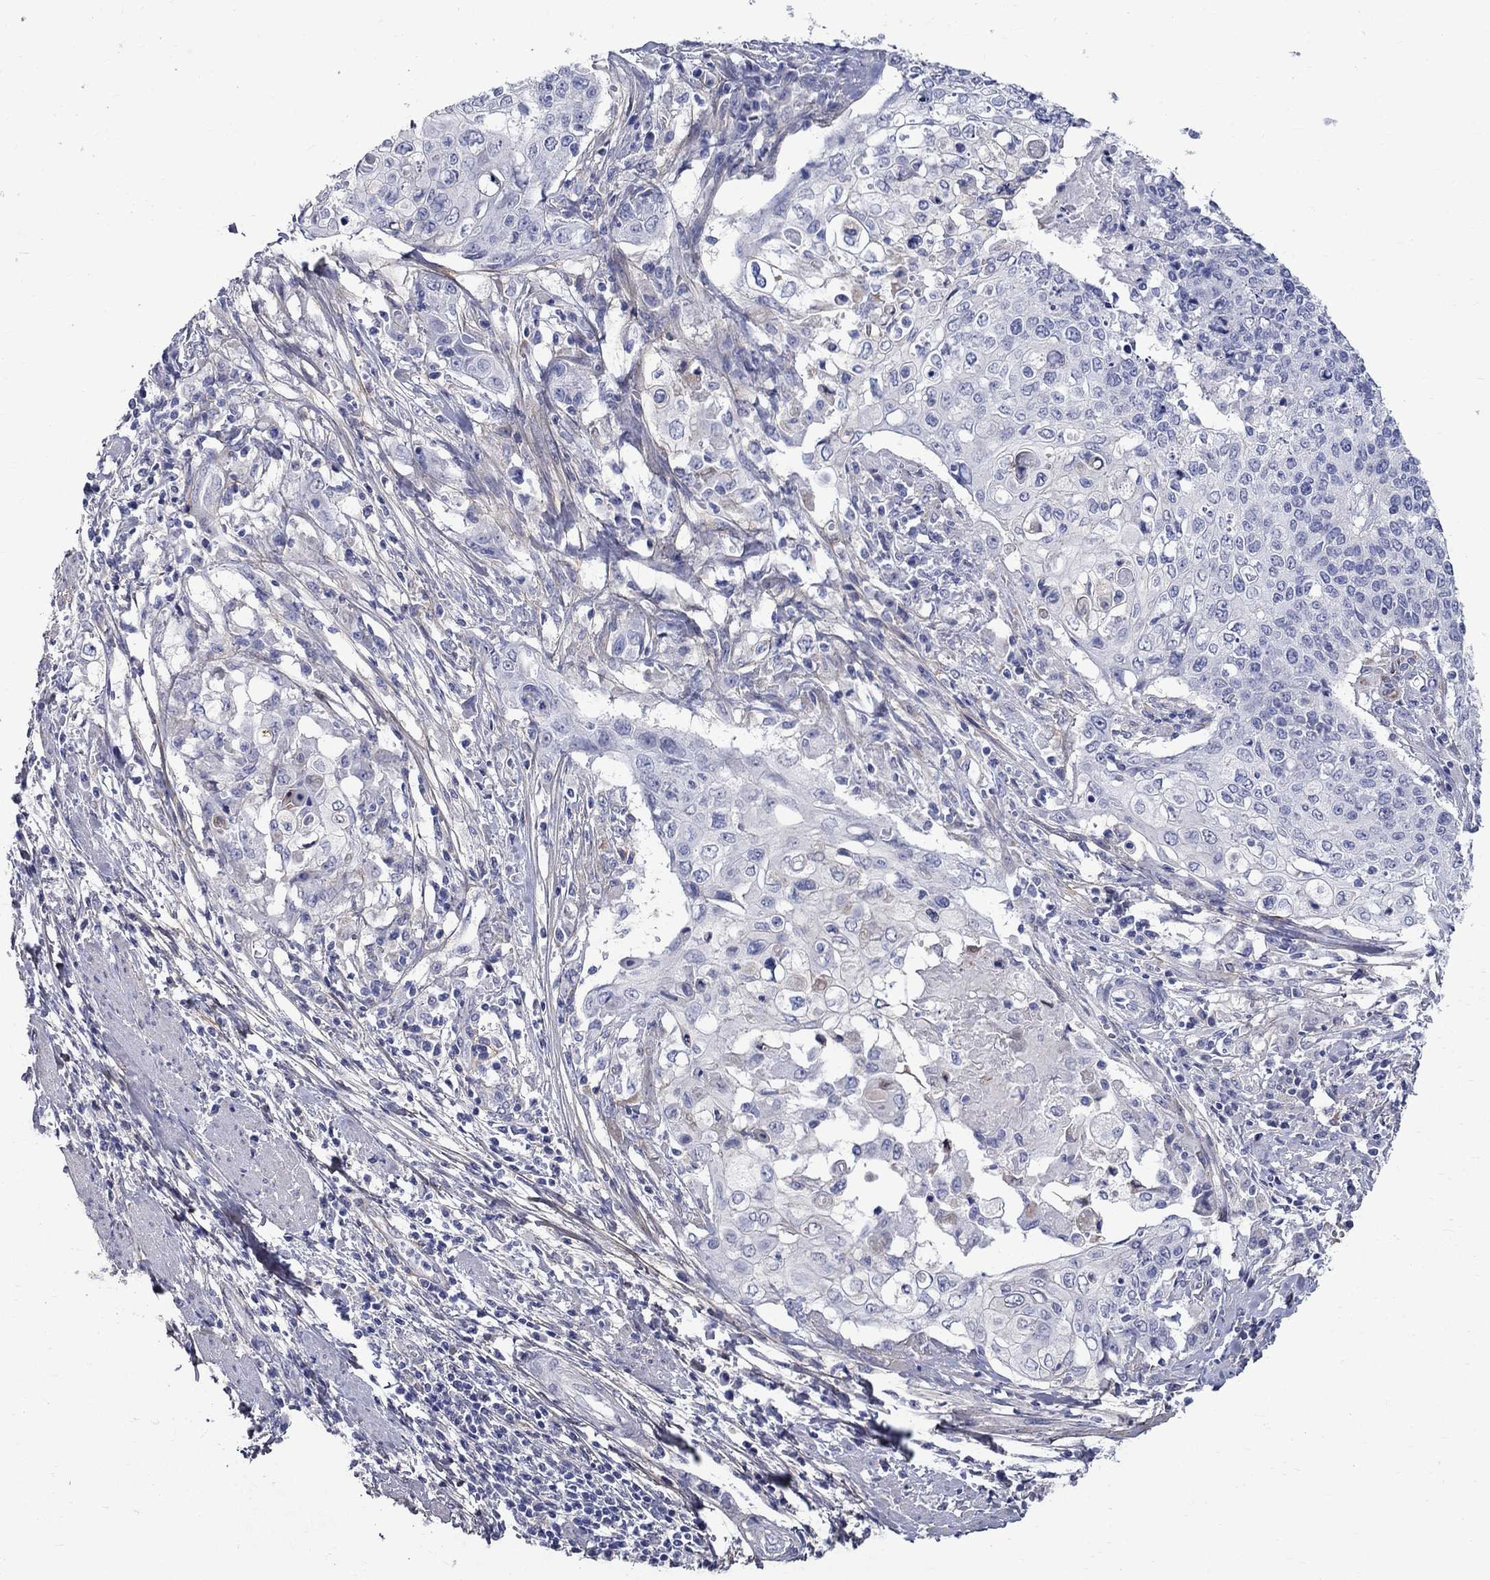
{"staining": {"intensity": "negative", "quantity": "none", "location": "none"}, "tissue": "cervical cancer", "cell_type": "Tumor cells", "image_type": "cancer", "snomed": [{"axis": "morphology", "description": "Squamous cell carcinoma, NOS"}, {"axis": "topography", "description": "Cervix"}], "caption": "This micrograph is of cervical cancer stained with immunohistochemistry (IHC) to label a protein in brown with the nuclei are counter-stained blue. There is no positivity in tumor cells.", "gene": "ANXA10", "patient": {"sex": "female", "age": 39}}